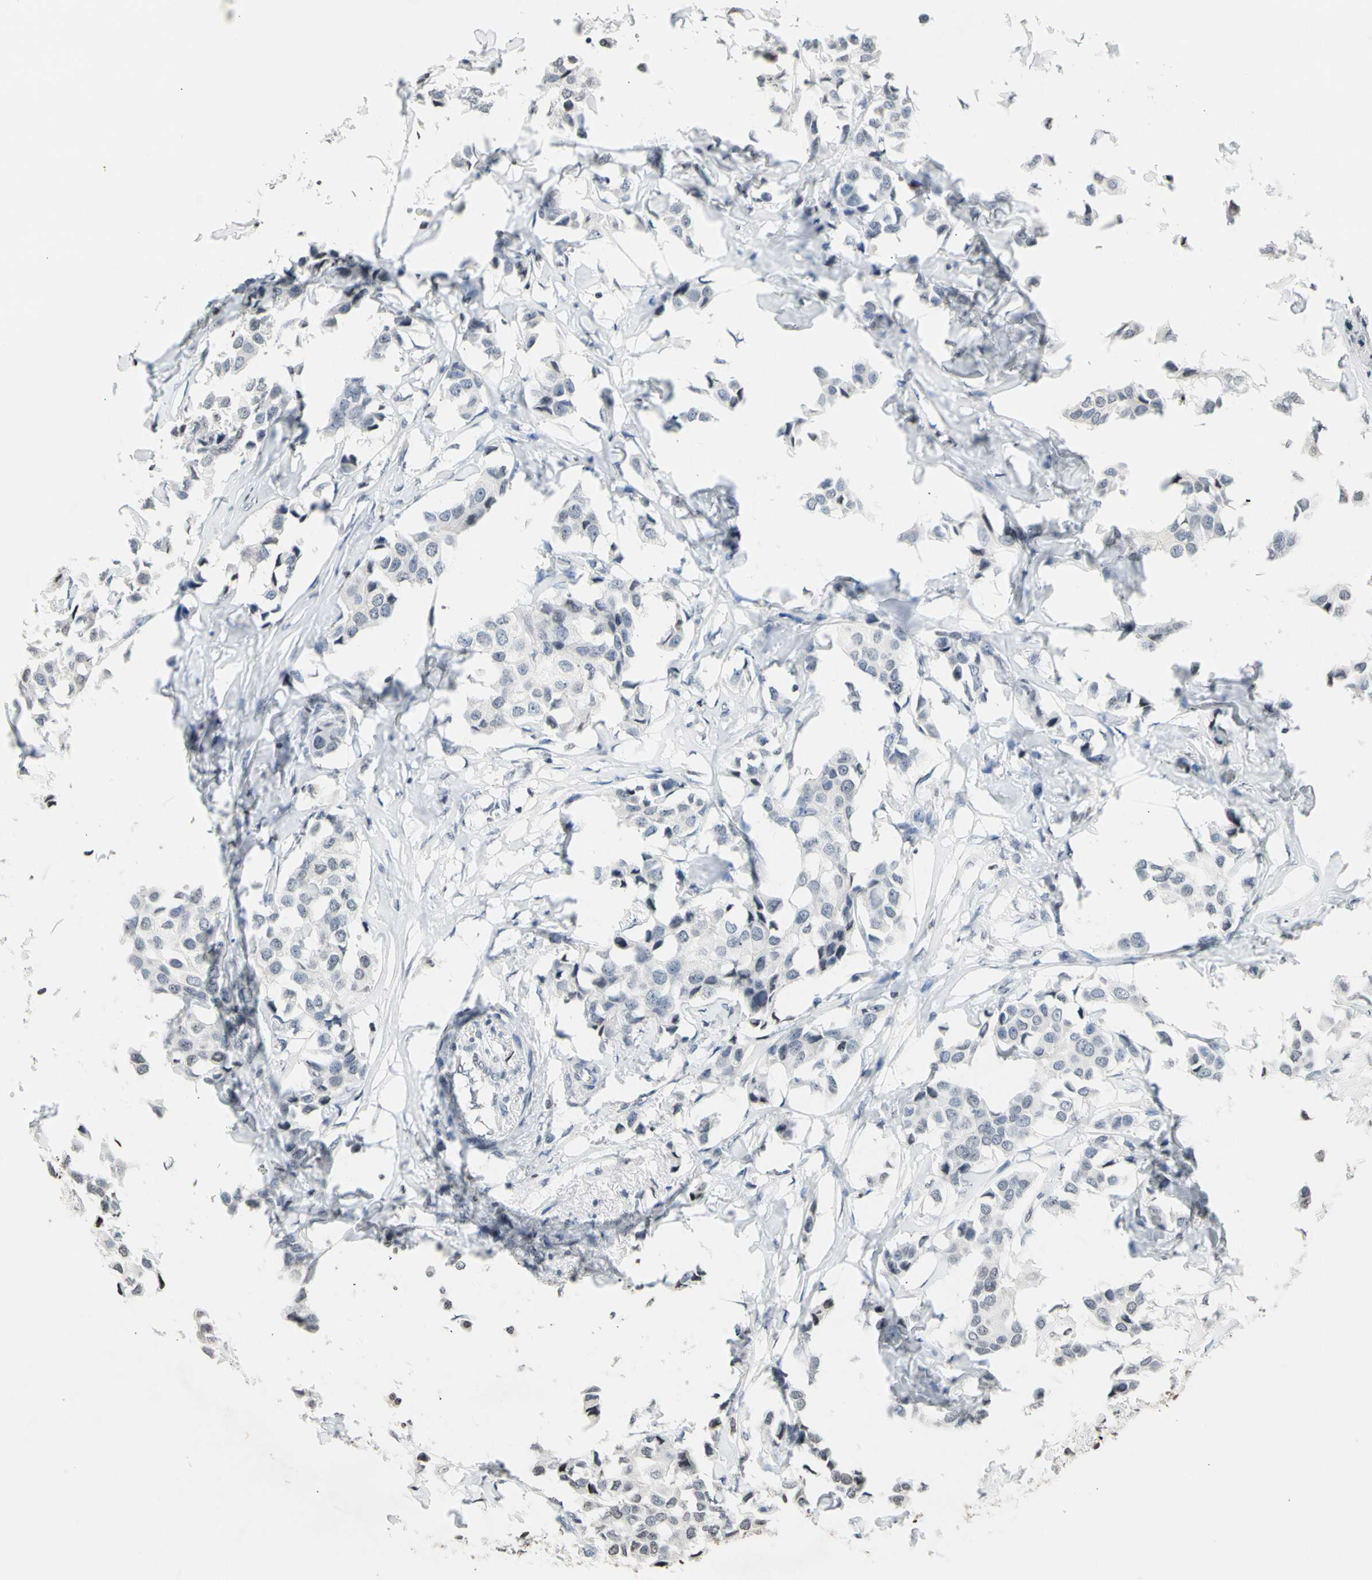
{"staining": {"intensity": "negative", "quantity": "none", "location": "none"}, "tissue": "breast cancer", "cell_type": "Tumor cells", "image_type": "cancer", "snomed": [{"axis": "morphology", "description": "Duct carcinoma"}, {"axis": "topography", "description": "Breast"}], "caption": "IHC histopathology image of neoplastic tissue: breast cancer (infiltrating ductal carcinoma) stained with DAB displays no significant protein positivity in tumor cells. (Immunohistochemistry (ihc), brightfield microscopy, high magnification).", "gene": "GPX4", "patient": {"sex": "female", "age": 80}}